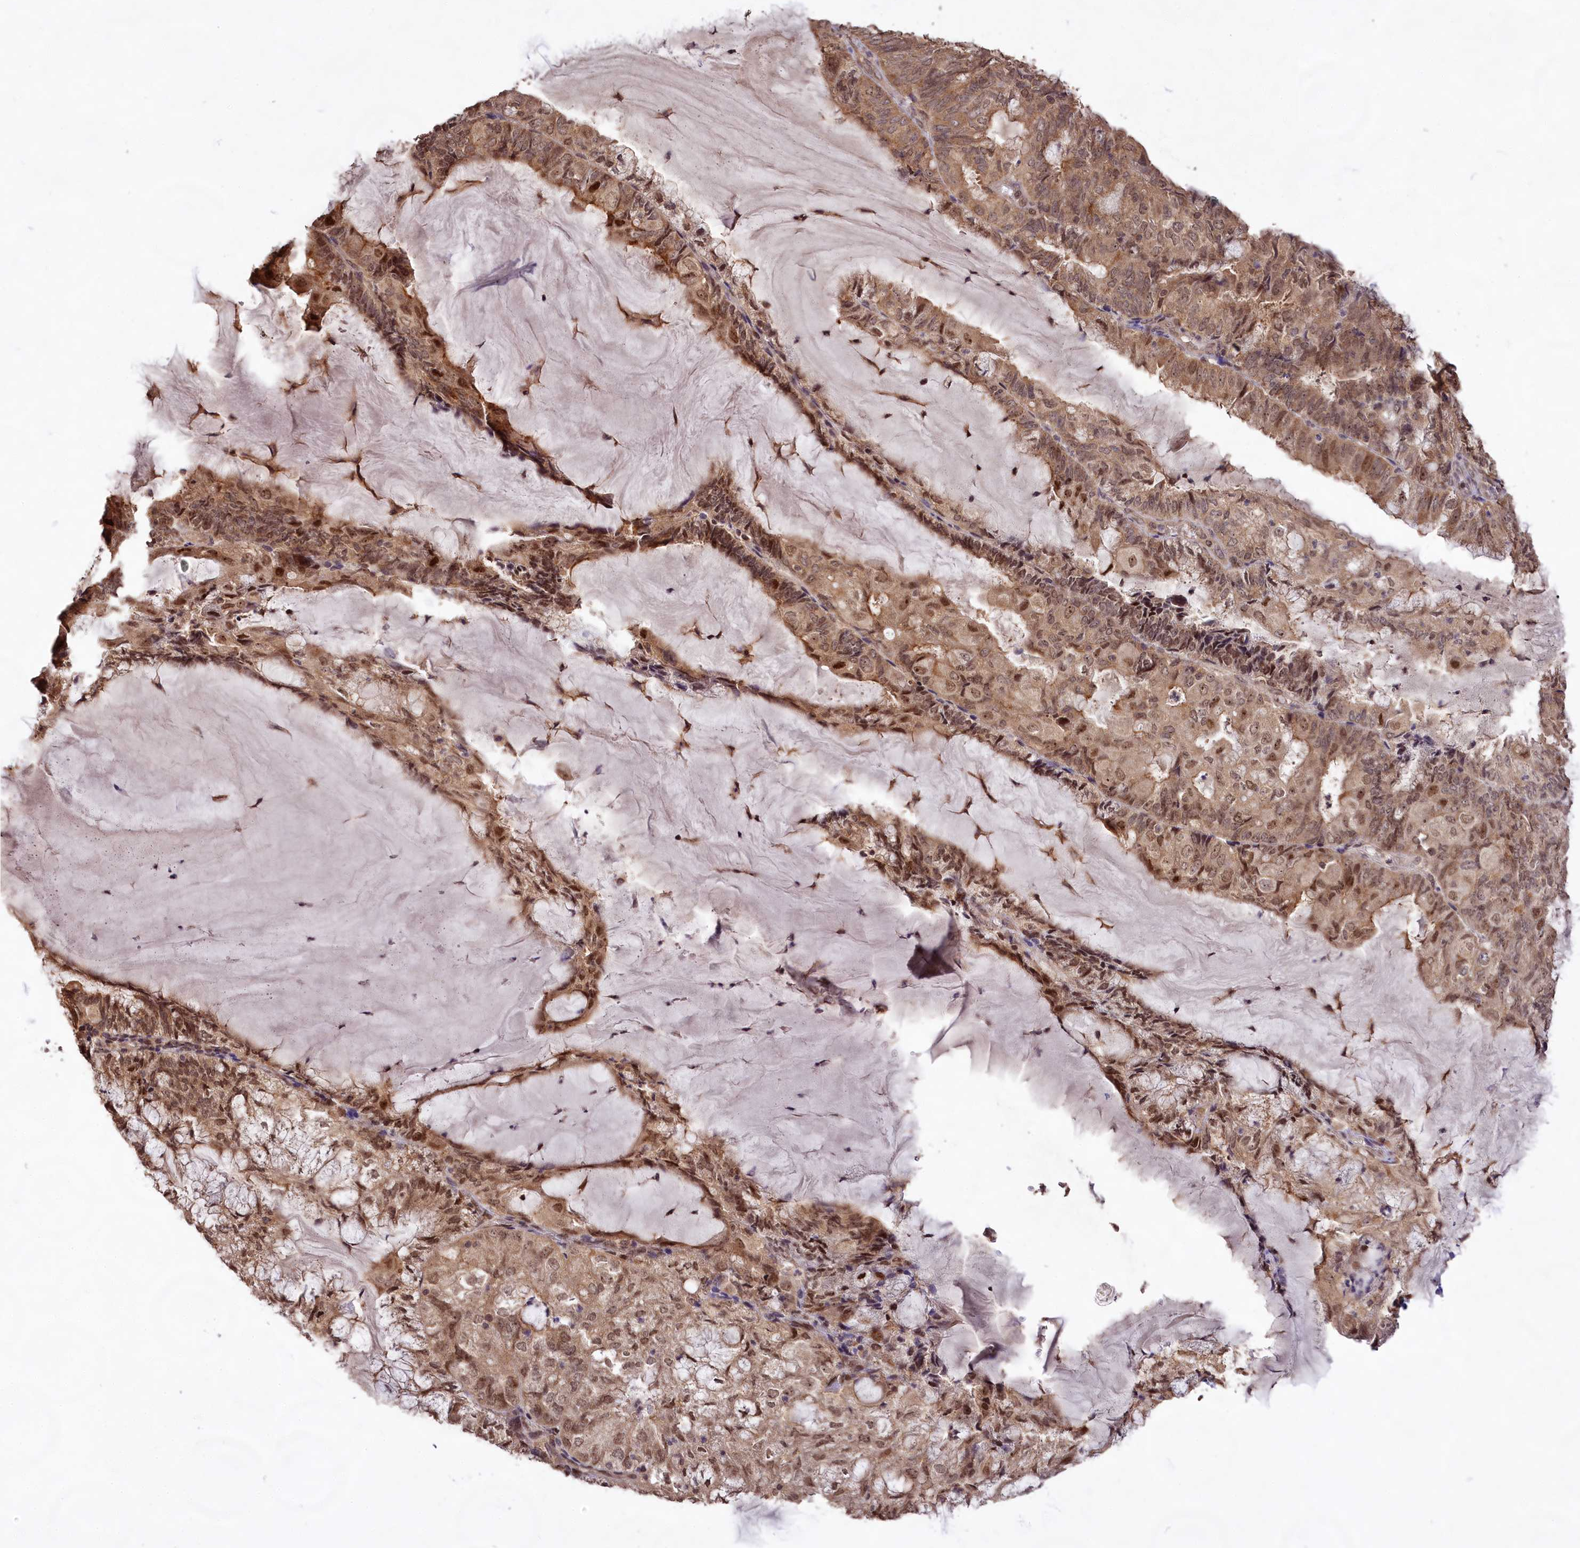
{"staining": {"intensity": "moderate", "quantity": ">75%", "location": "cytoplasmic/membranous,nuclear"}, "tissue": "endometrial cancer", "cell_type": "Tumor cells", "image_type": "cancer", "snomed": [{"axis": "morphology", "description": "Adenocarcinoma, NOS"}, {"axis": "topography", "description": "Endometrium"}], "caption": "Endometrial cancer (adenocarcinoma) stained for a protein (brown) displays moderate cytoplasmic/membranous and nuclear positive staining in approximately >75% of tumor cells.", "gene": "RRP8", "patient": {"sex": "female", "age": 81}}